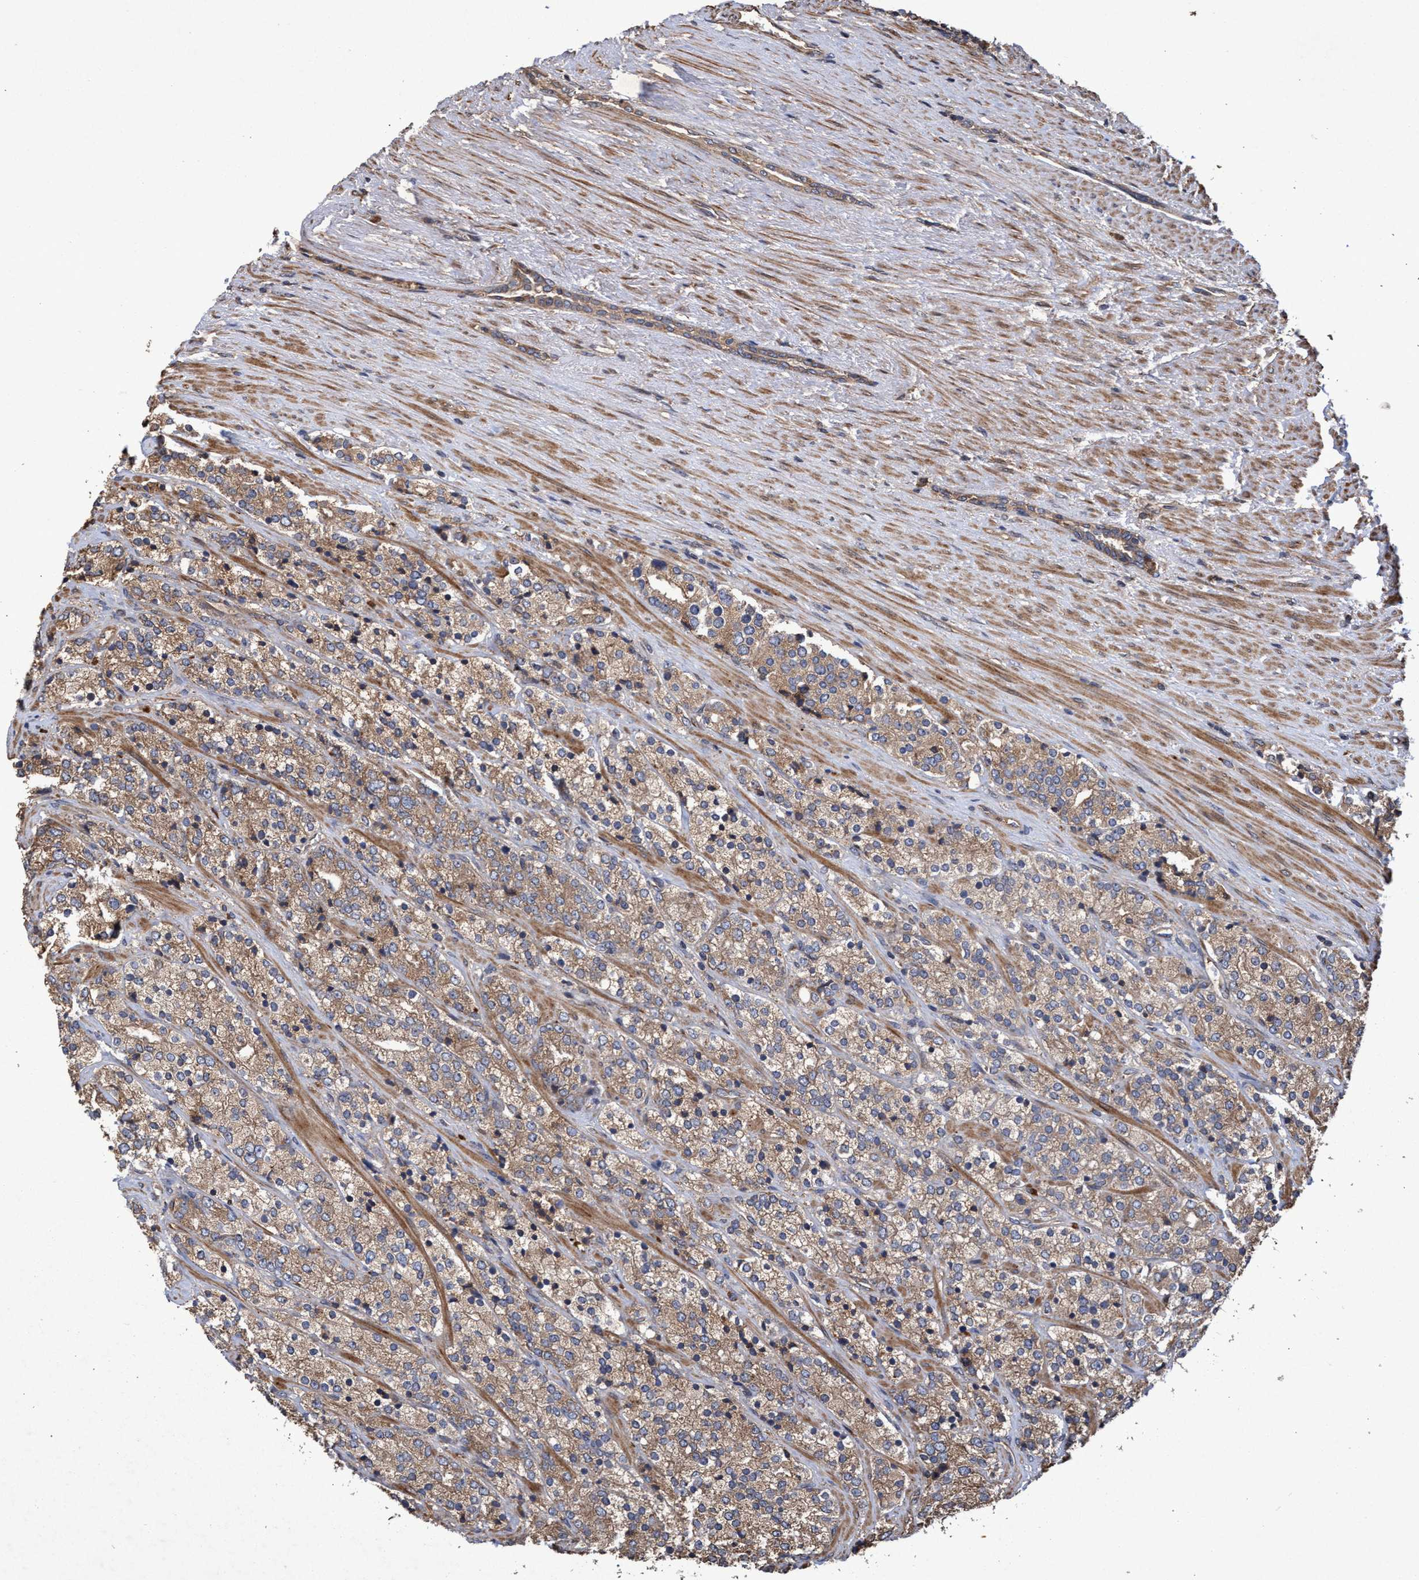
{"staining": {"intensity": "moderate", "quantity": ">75%", "location": "cytoplasmic/membranous"}, "tissue": "prostate cancer", "cell_type": "Tumor cells", "image_type": "cancer", "snomed": [{"axis": "morphology", "description": "Adenocarcinoma, High grade"}, {"axis": "topography", "description": "Prostate"}], "caption": "Immunohistochemistry (IHC) of human adenocarcinoma (high-grade) (prostate) demonstrates medium levels of moderate cytoplasmic/membranous staining in approximately >75% of tumor cells. (IHC, brightfield microscopy, high magnification).", "gene": "CHMP6", "patient": {"sex": "male", "age": 71}}